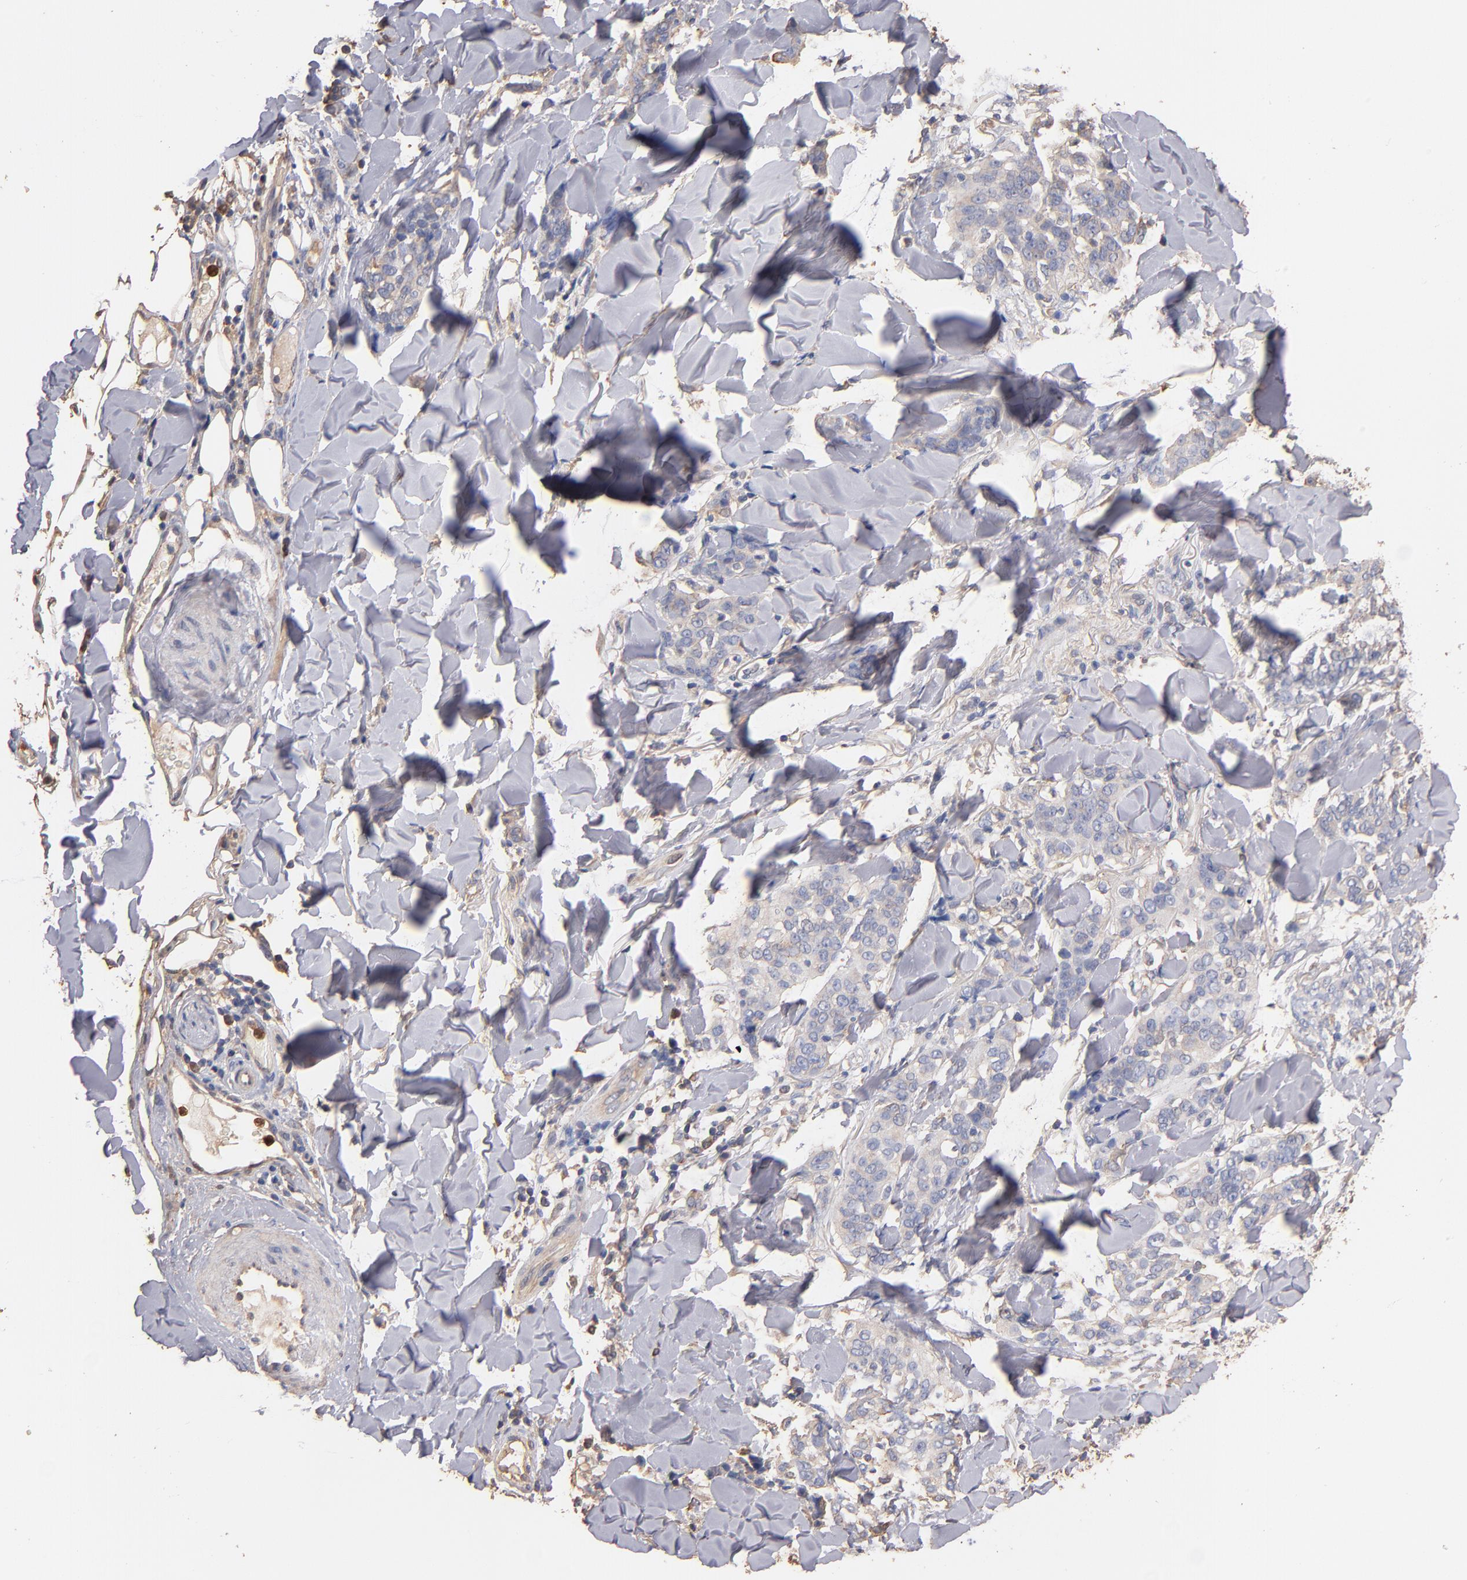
{"staining": {"intensity": "weak", "quantity": "<25%", "location": "cytoplasmic/membranous"}, "tissue": "skin cancer", "cell_type": "Tumor cells", "image_type": "cancer", "snomed": [{"axis": "morphology", "description": "Normal tissue, NOS"}, {"axis": "morphology", "description": "Squamous cell carcinoma, NOS"}, {"axis": "topography", "description": "Skin"}], "caption": "An image of human skin squamous cell carcinoma is negative for staining in tumor cells.", "gene": "RO60", "patient": {"sex": "female", "age": 83}}